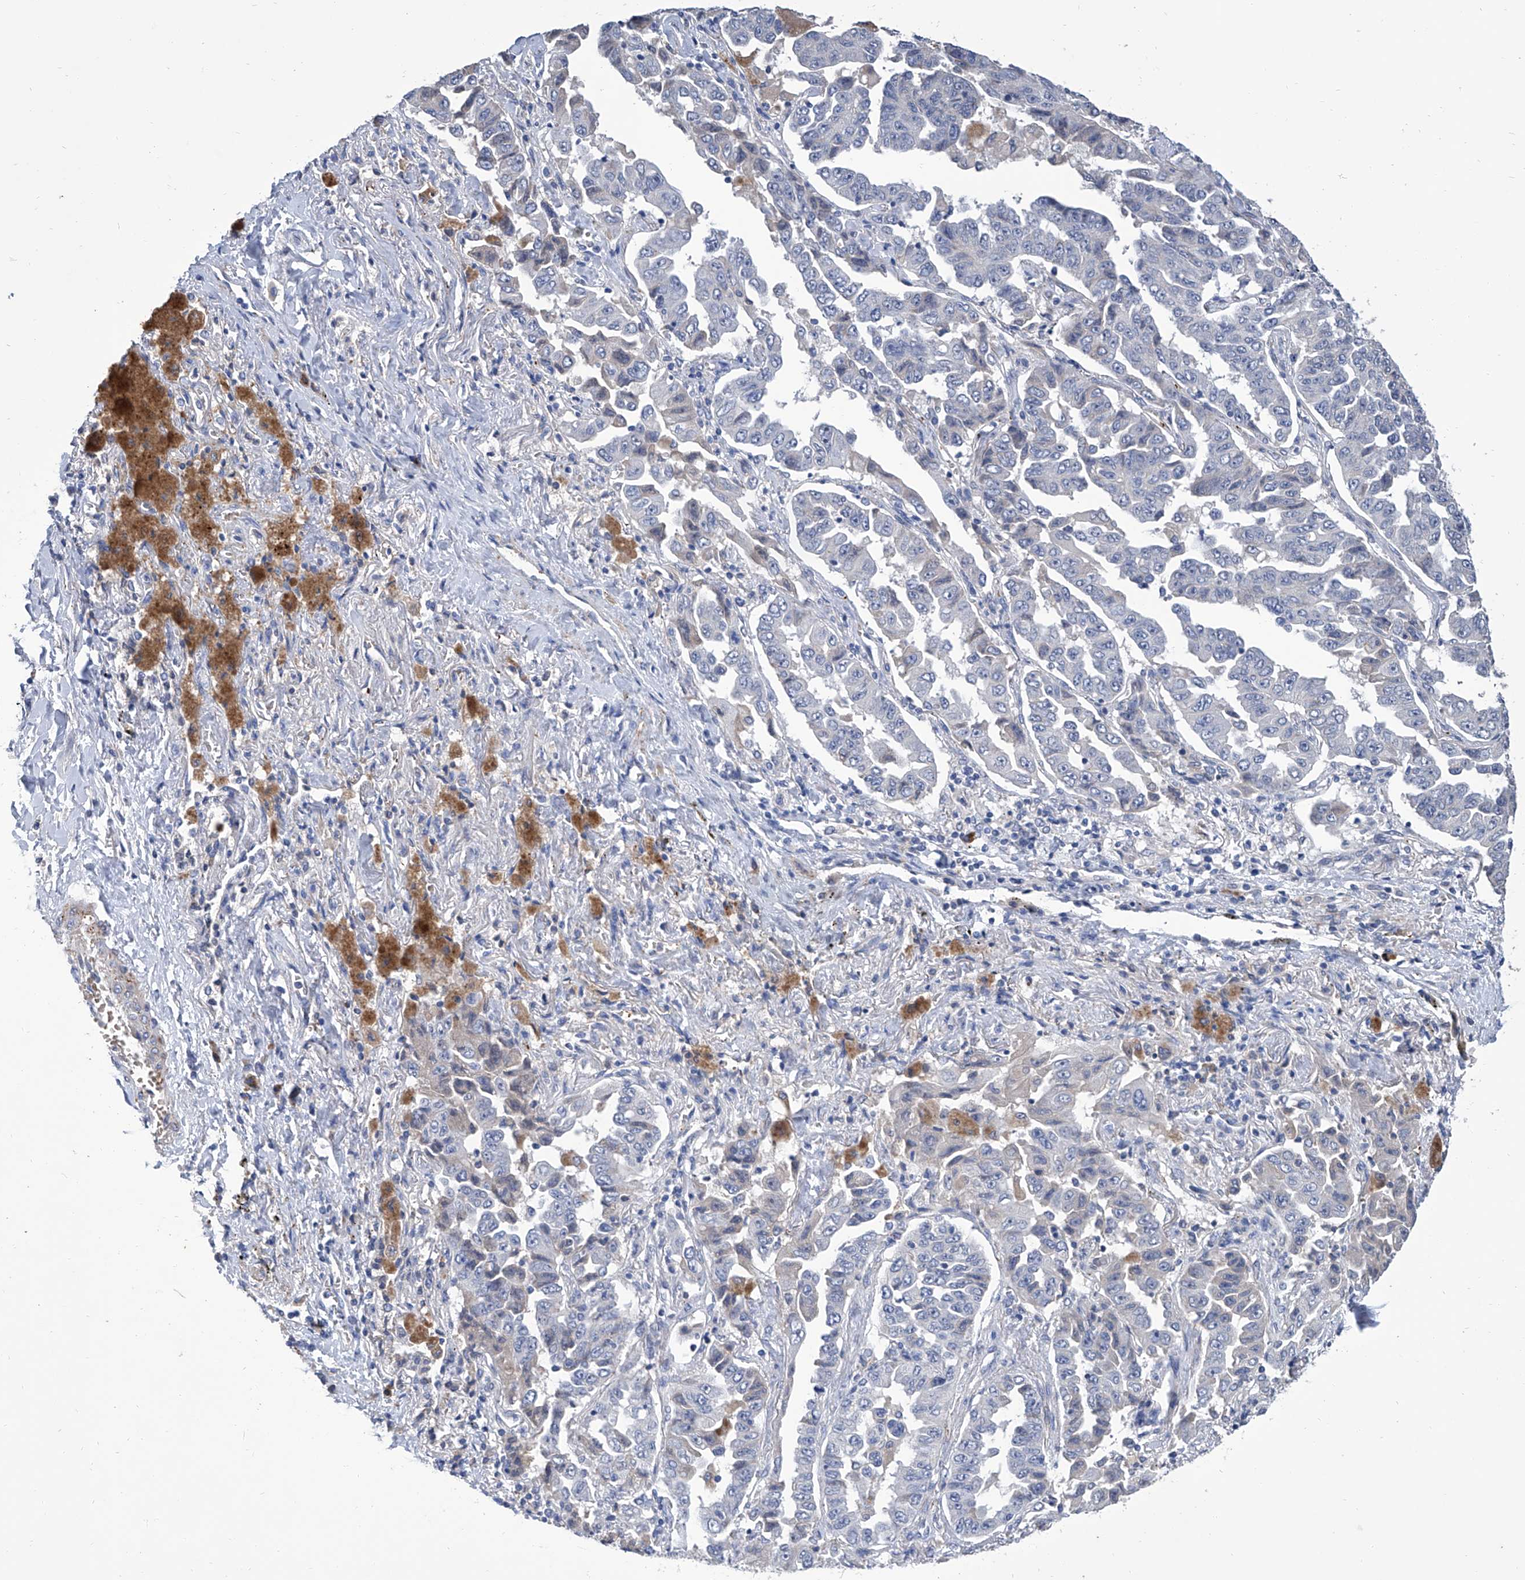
{"staining": {"intensity": "negative", "quantity": "none", "location": "none"}, "tissue": "lung cancer", "cell_type": "Tumor cells", "image_type": "cancer", "snomed": [{"axis": "morphology", "description": "Adenocarcinoma, NOS"}, {"axis": "topography", "description": "Lung"}], "caption": "Tumor cells are negative for protein expression in human lung cancer (adenocarcinoma).", "gene": "GPT", "patient": {"sex": "female", "age": 51}}